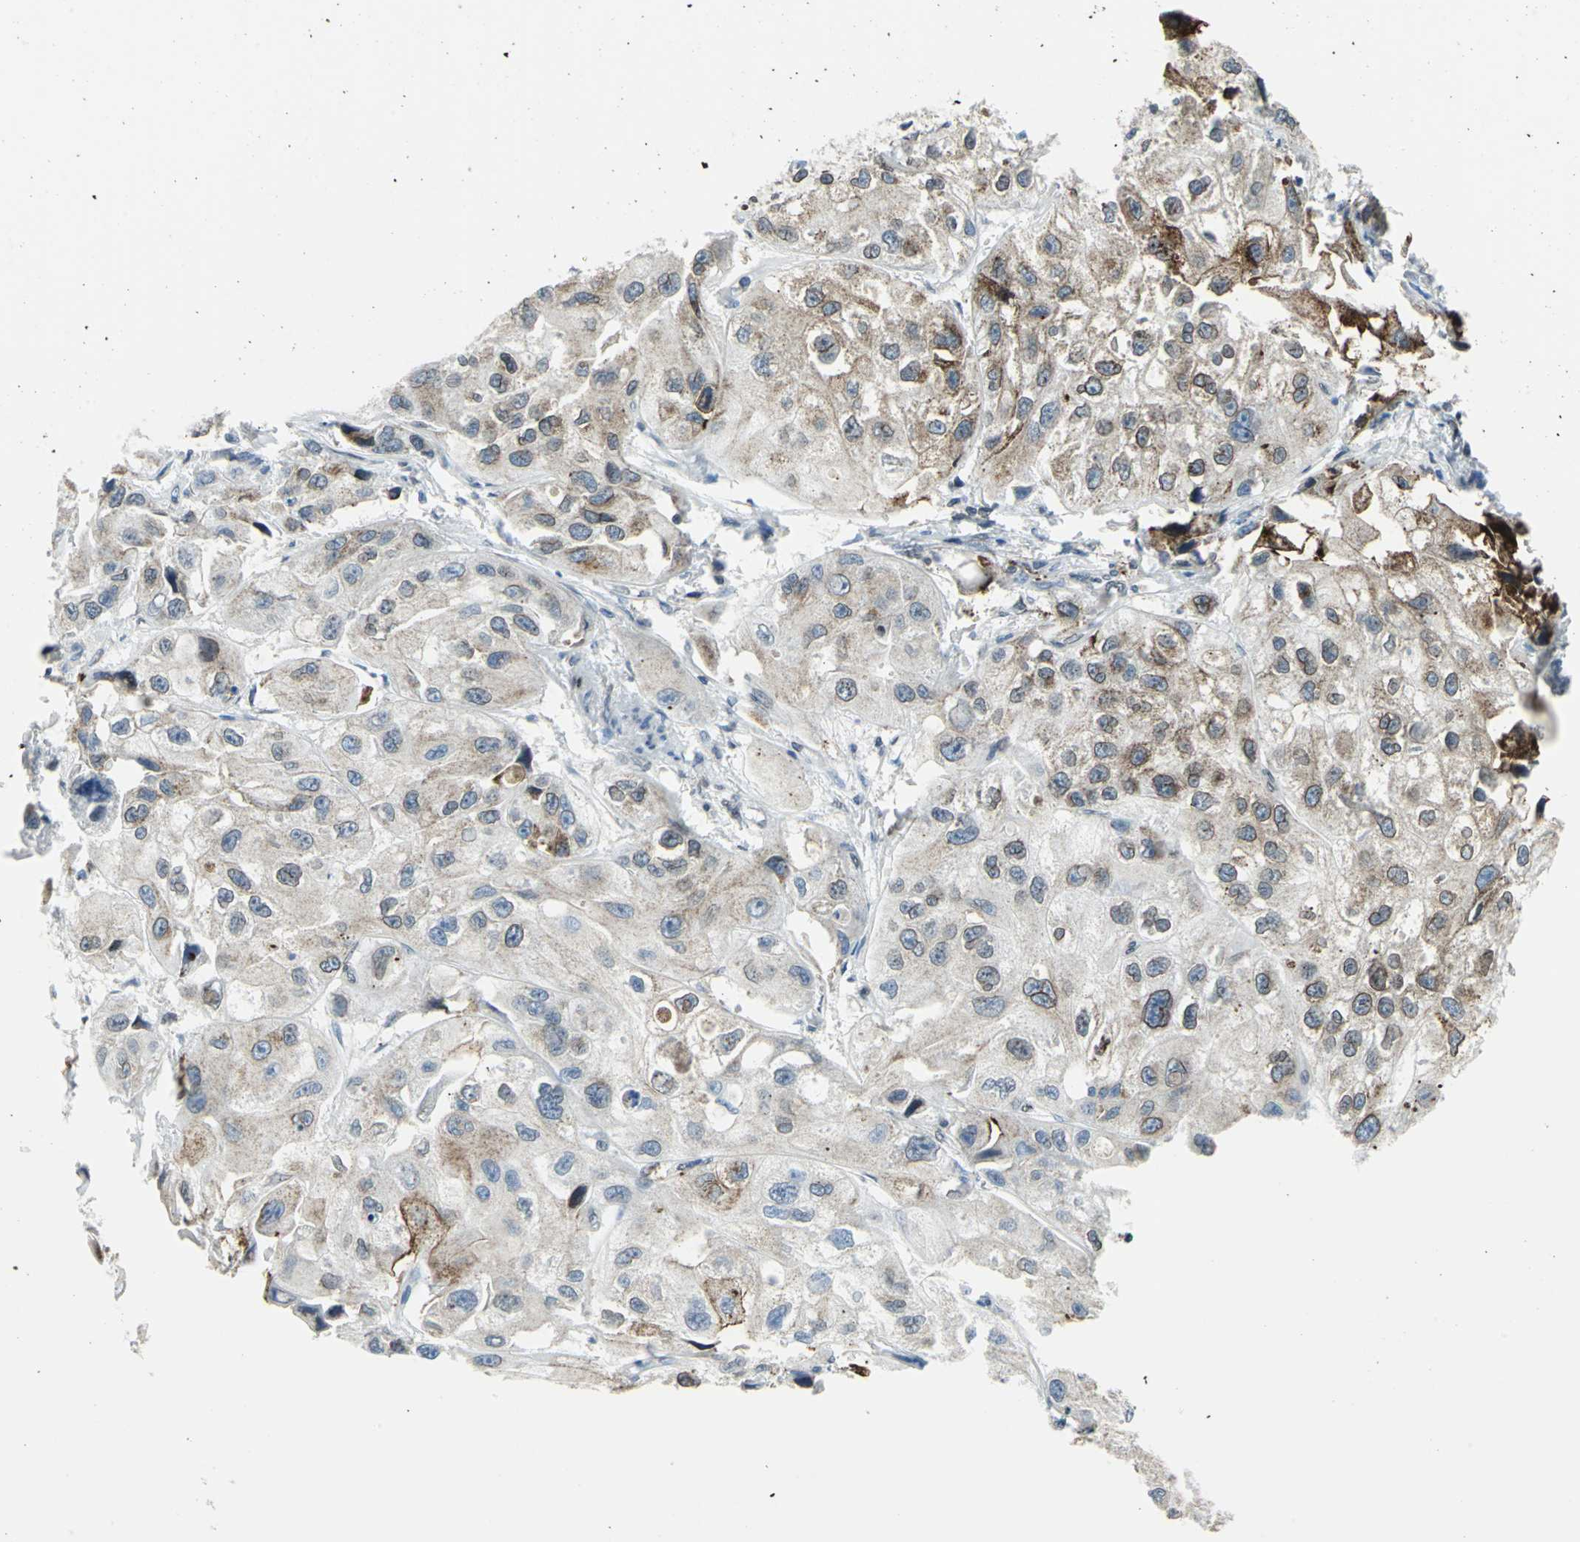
{"staining": {"intensity": "moderate", "quantity": ">75%", "location": "cytoplasmic/membranous,nuclear"}, "tissue": "urothelial cancer", "cell_type": "Tumor cells", "image_type": "cancer", "snomed": [{"axis": "morphology", "description": "Urothelial carcinoma, High grade"}, {"axis": "topography", "description": "Urinary bladder"}], "caption": "The histopathology image shows a brown stain indicating the presence of a protein in the cytoplasmic/membranous and nuclear of tumor cells in urothelial carcinoma (high-grade). (Stains: DAB (3,3'-diaminobenzidine) in brown, nuclei in blue, Microscopy: brightfield microscopy at high magnification).", "gene": "SNUPN", "patient": {"sex": "female", "age": 64}}